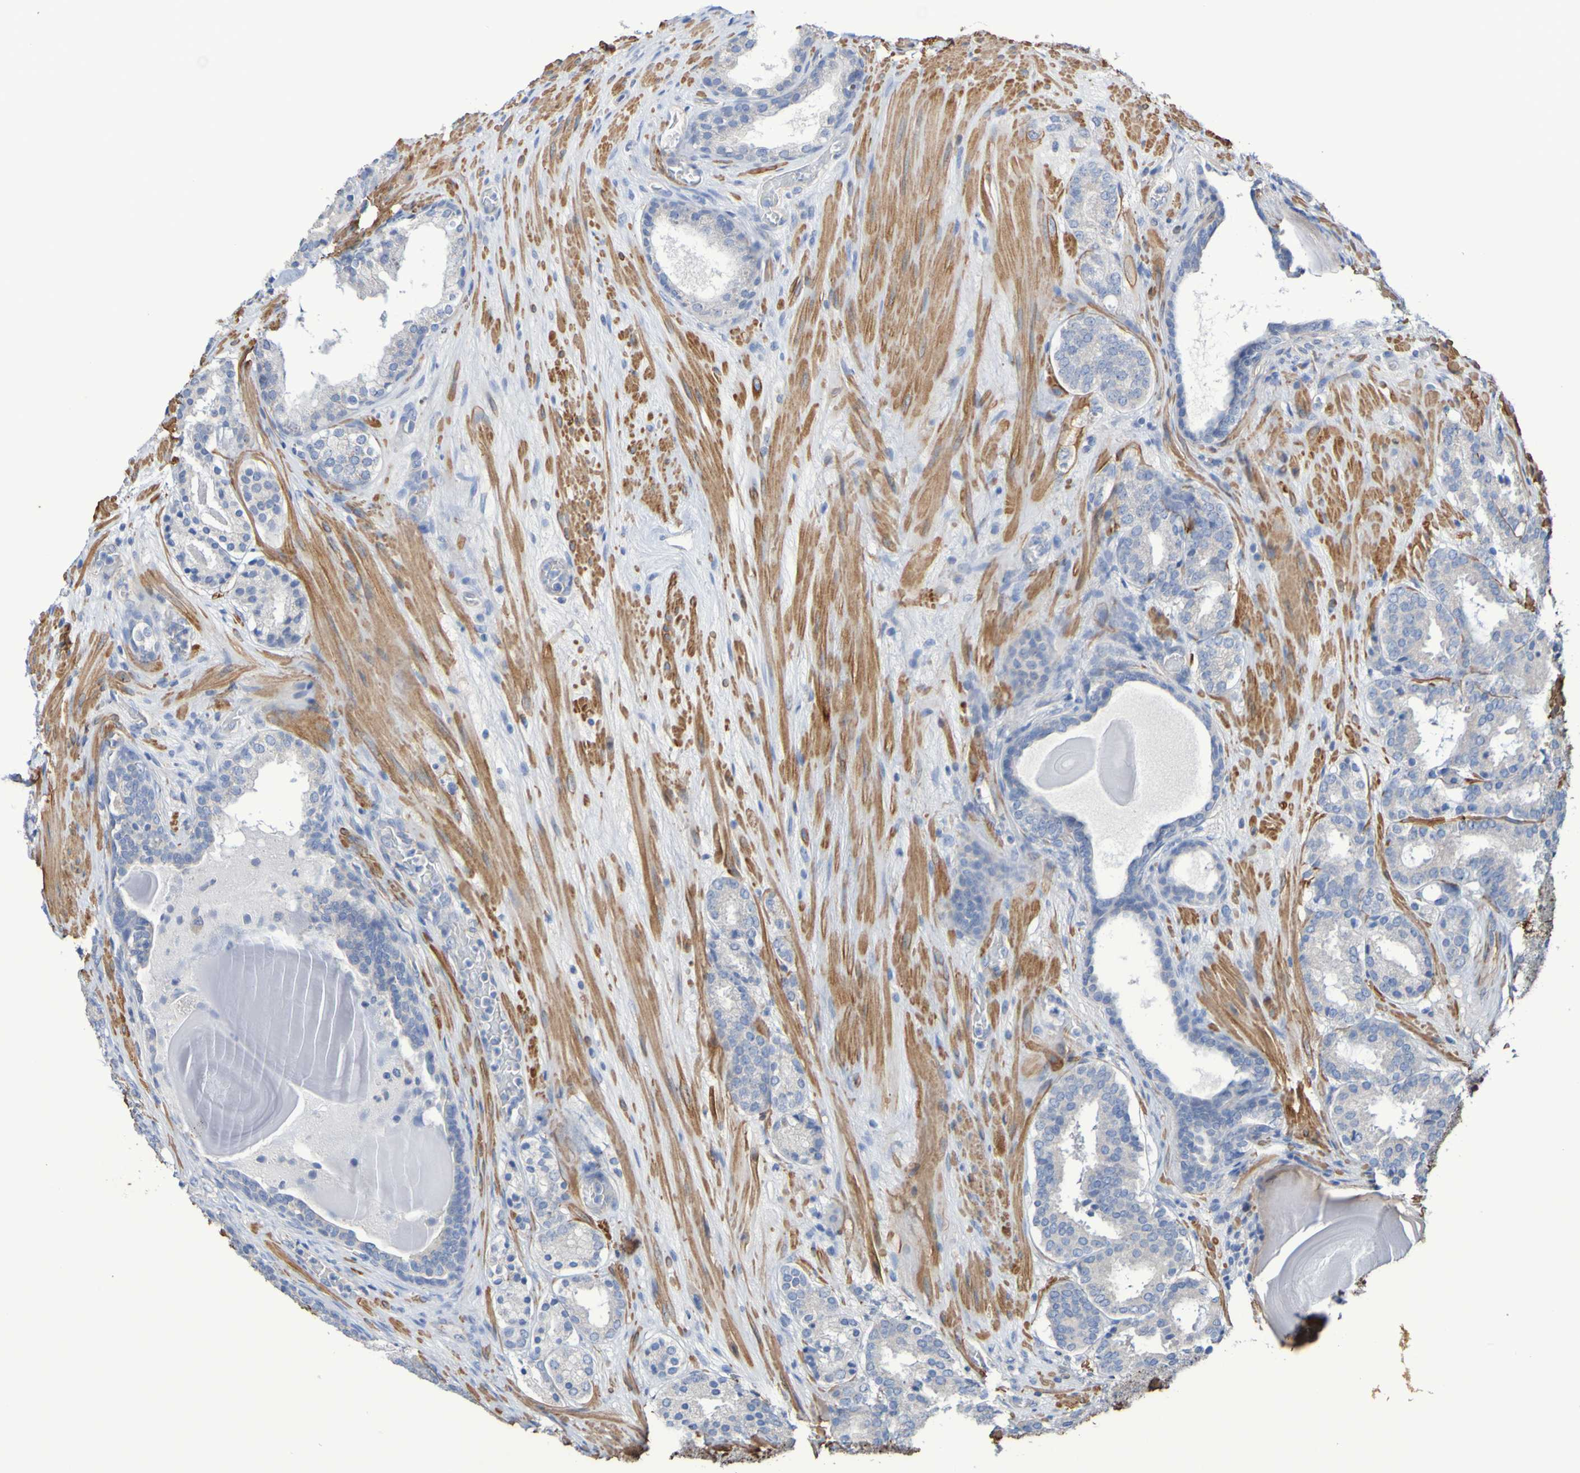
{"staining": {"intensity": "negative", "quantity": "none", "location": "none"}, "tissue": "prostate cancer", "cell_type": "Tumor cells", "image_type": "cancer", "snomed": [{"axis": "morphology", "description": "Adenocarcinoma, Low grade"}, {"axis": "topography", "description": "Prostate"}], "caption": "Photomicrograph shows no protein expression in tumor cells of low-grade adenocarcinoma (prostate) tissue.", "gene": "SRPRB", "patient": {"sex": "male", "age": 69}}